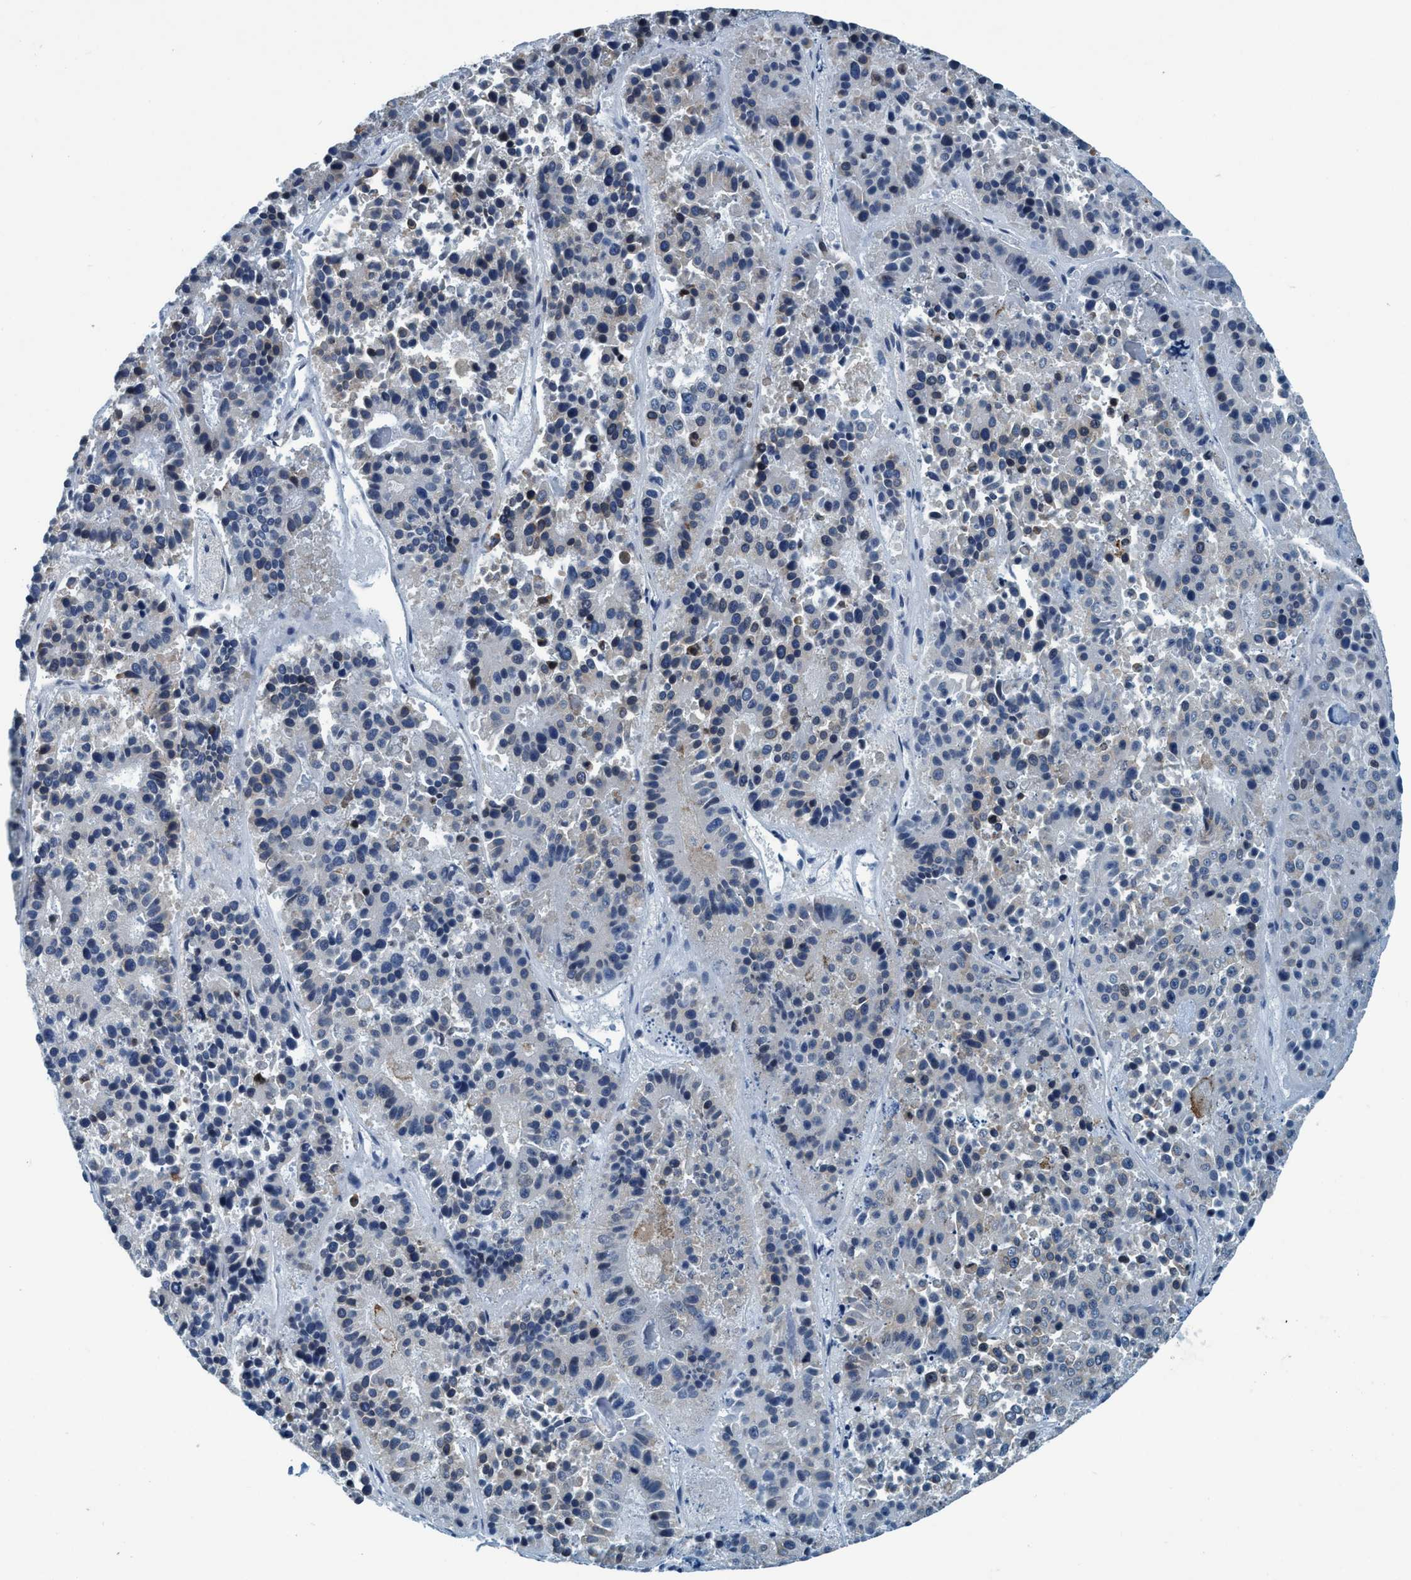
{"staining": {"intensity": "negative", "quantity": "none", "location": "none"}, "tissue": "pancreatic cancer", "cell_type": "Tumor cells", "image_type": "cancer", "snomed": [{"axis": "morphology", "description": "Adenocarcinoma, NOS"}, {"axis": "topography", "description": "Pancreas"}], "caption": "The immunohistochemistry (IHC) image has no significant positivity in tumor cells of pancreatic cancer tissue. Brightfield microscopy of immunohistochemistry stained with DAB (3,3'-diaminobenzidine) (brown) and hematoxylin (blue), captured at high magnification.", "gene": "ARMC9", "patient": {"sex": "male", "age": 50}}